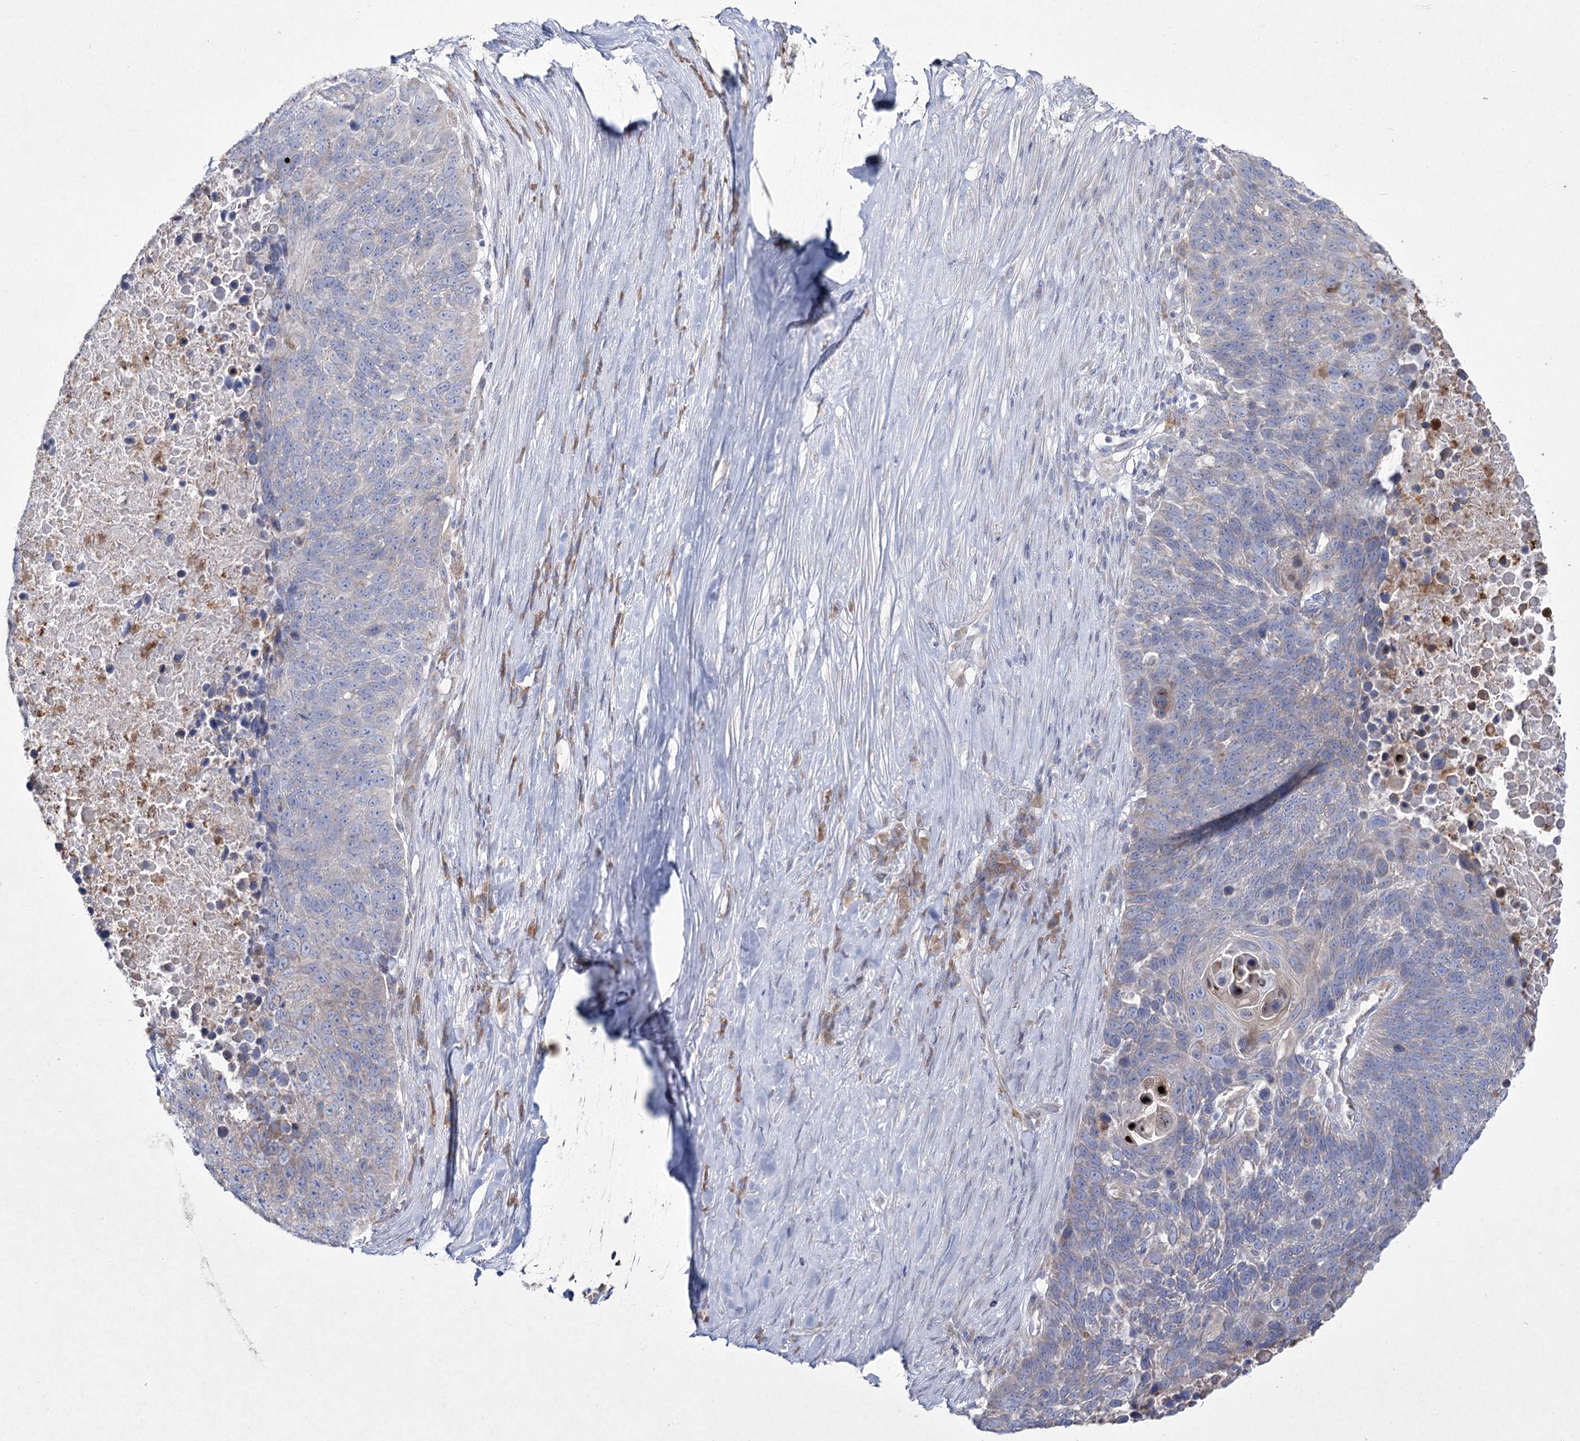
{"staining": {"intensity": "negative", "quantity": "none", "location": "none"}, "tissue": "lung cancer", "cell_type": "Tumor cells", "image_type": "cancer", "snomed": [{"axis": "morphology", "description": "Normal tissue, NOS"}, {"axis": "morphology", "description": "Squamous cell carcinoma, NOS"}, {"axis": "topography", "description": "Lymph node"}, {"axis": "topography", "description": "Lung"}], "caption": "Immunohistochemistry (IHC) histopathology image of neoplastic tissue: lung cancer stained with DAB exhibits no significant protein positivity in tumor cells.", "gene": "NIPAL4", "patient": {"sex": "male", "age": 66}}